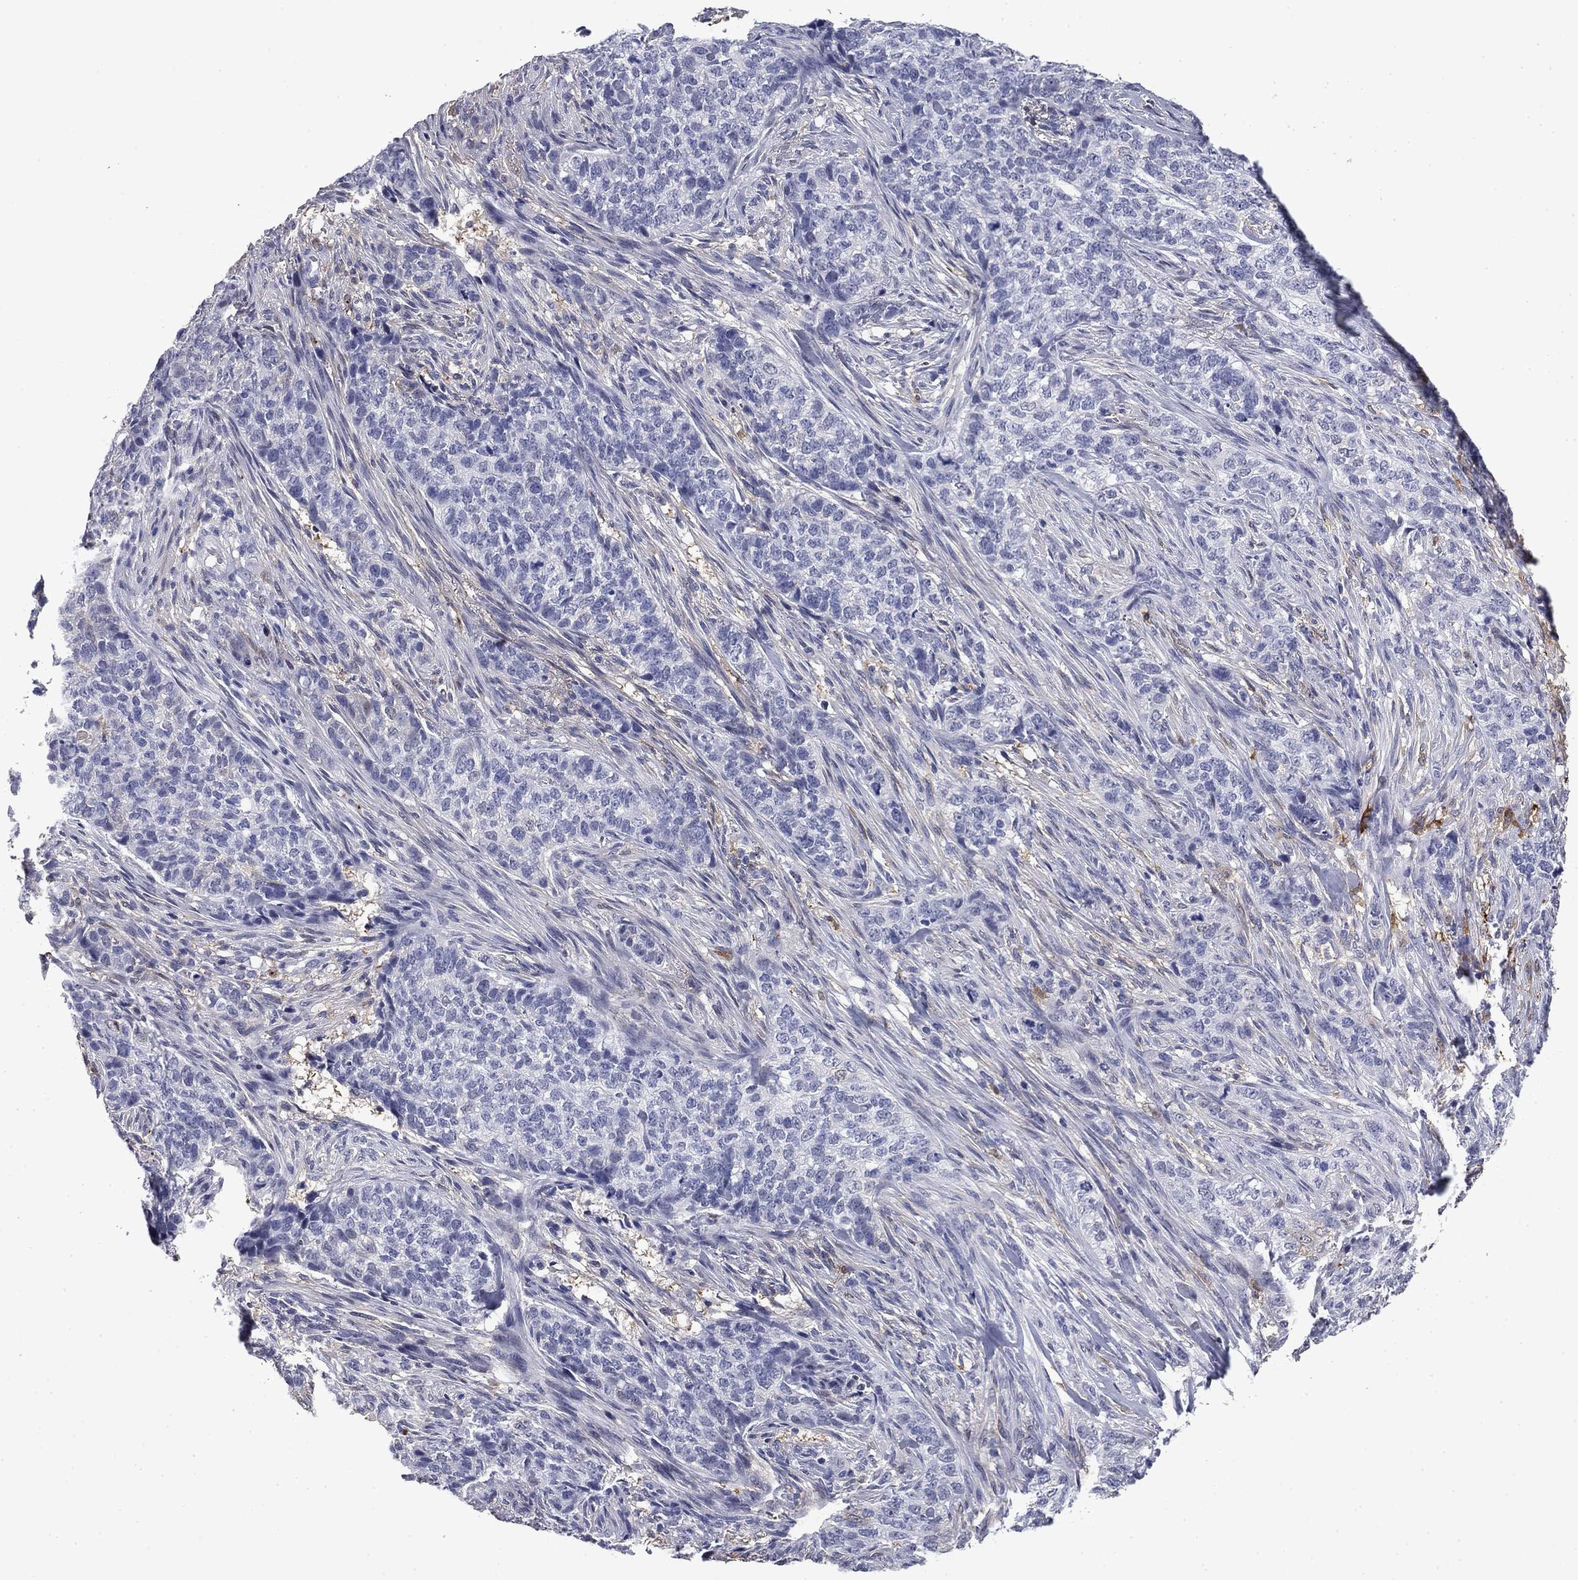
{"staining": {"intensity": "negative", "quantity": "none", "location": "none"}, "tissue": "skin cancer", "cell_type": "Tumor cells", "image_type": "cancer", "snomed": [{"axis": "morphology", "description": "Basal cell carcinoma"}, {"axis": "topography", "description": "Skin"}], "caption": "IHC image of neoplastic tissue: skin basal cell carcinoma stained with DAB demonstrates no significant protein staining in tumor cells.", "gene": "BCL2L14", "patient": {"sex": "female", "age": 69}}